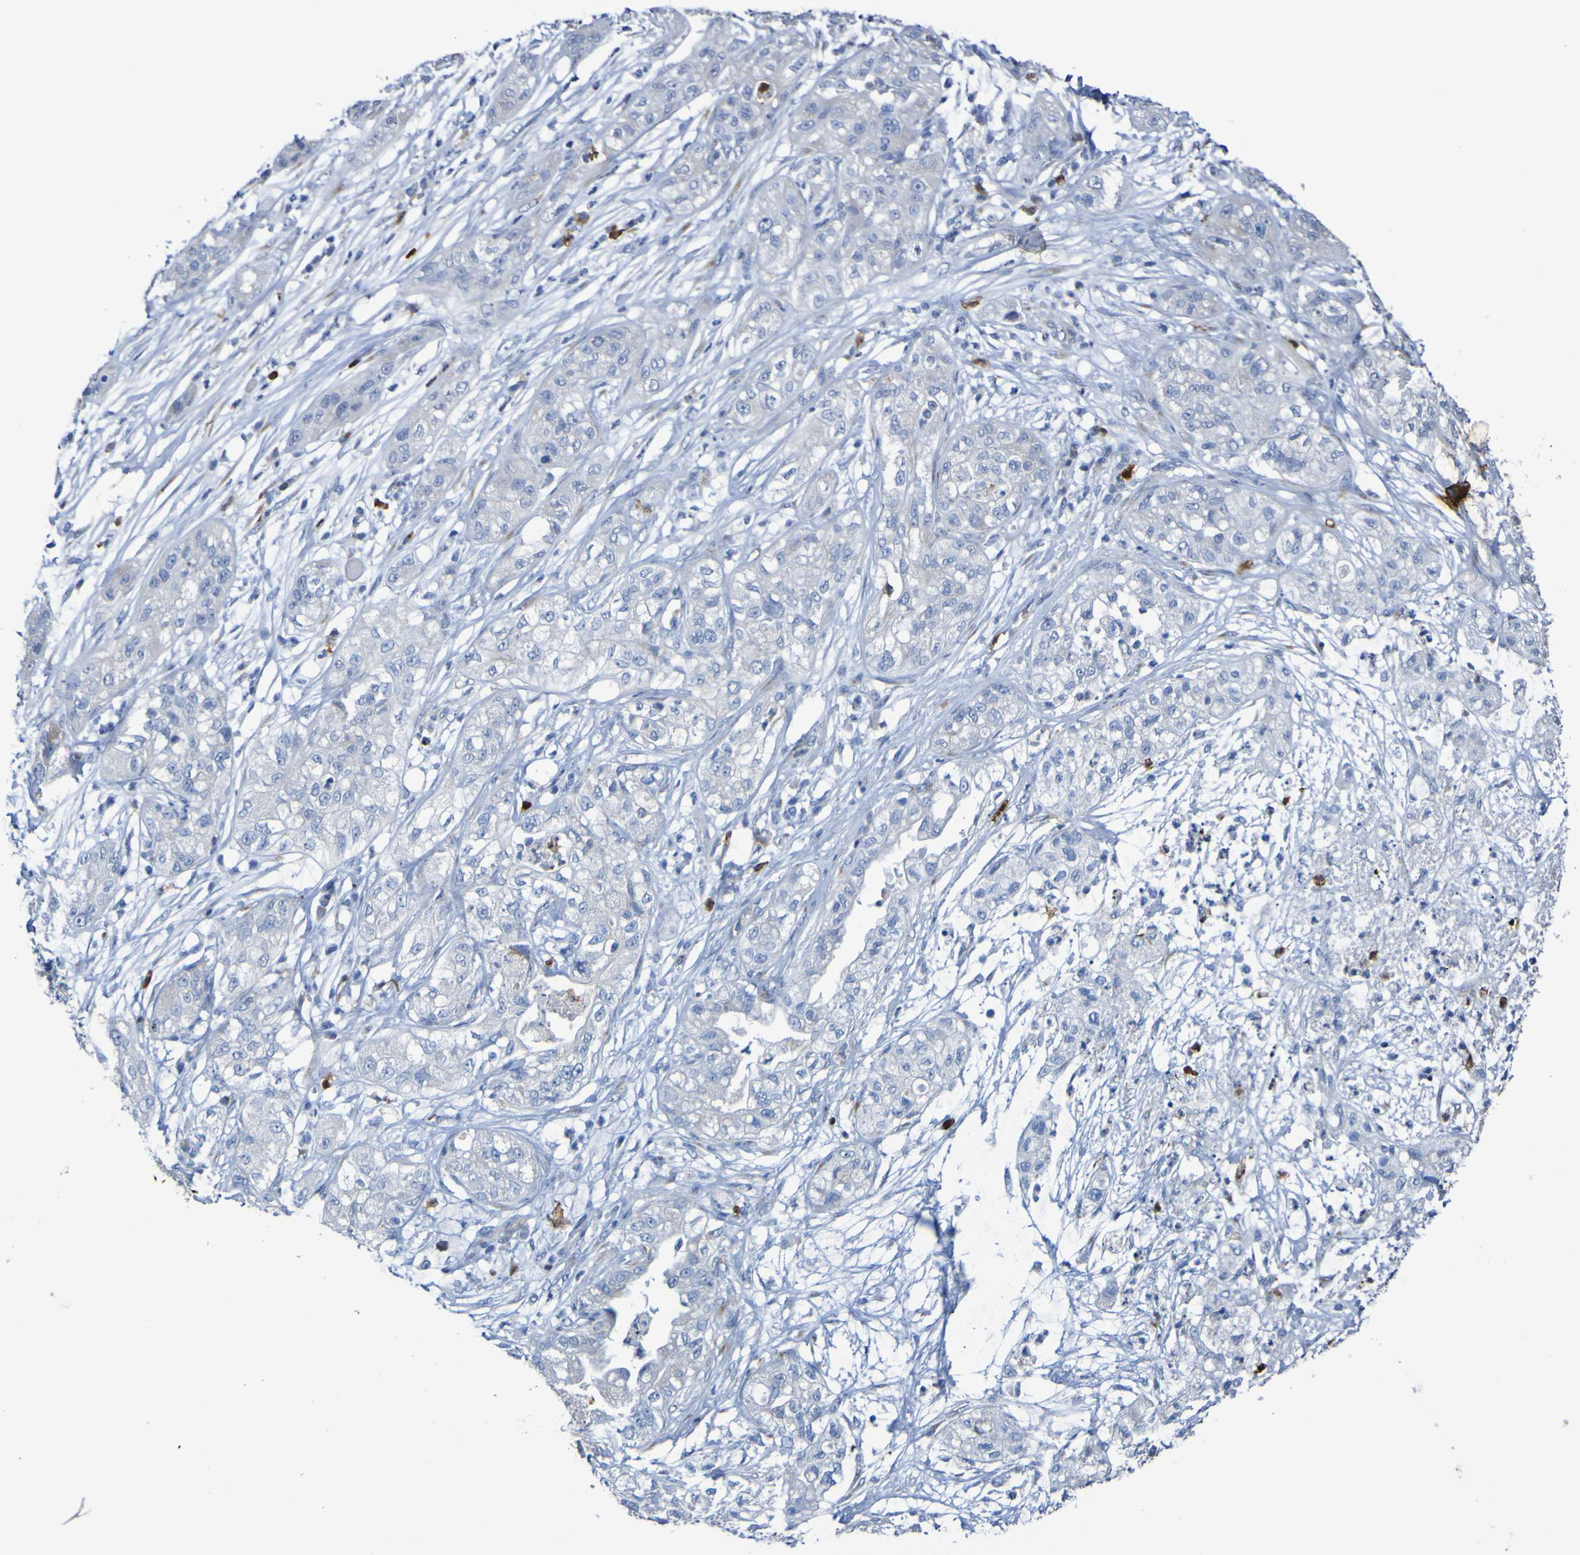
{"staining": {"intensity": "negative", "quantity": "none", "location": "none"}, "tissue": "pancreatic cancer", "cell_type": "Tumor cells", "image_type": "cancer", "snomed": [{"axis": "morphology", "description": "Adenocarcinoma, NOS"}, {"axis": "topography", "description": "Pancreas"}], "caption": "Micrograph shows no protein staining in tumor cells of pancreatic cancer tissue.", "gene": "C11orf24", "patient": {"sex": "female", "age": 78}}